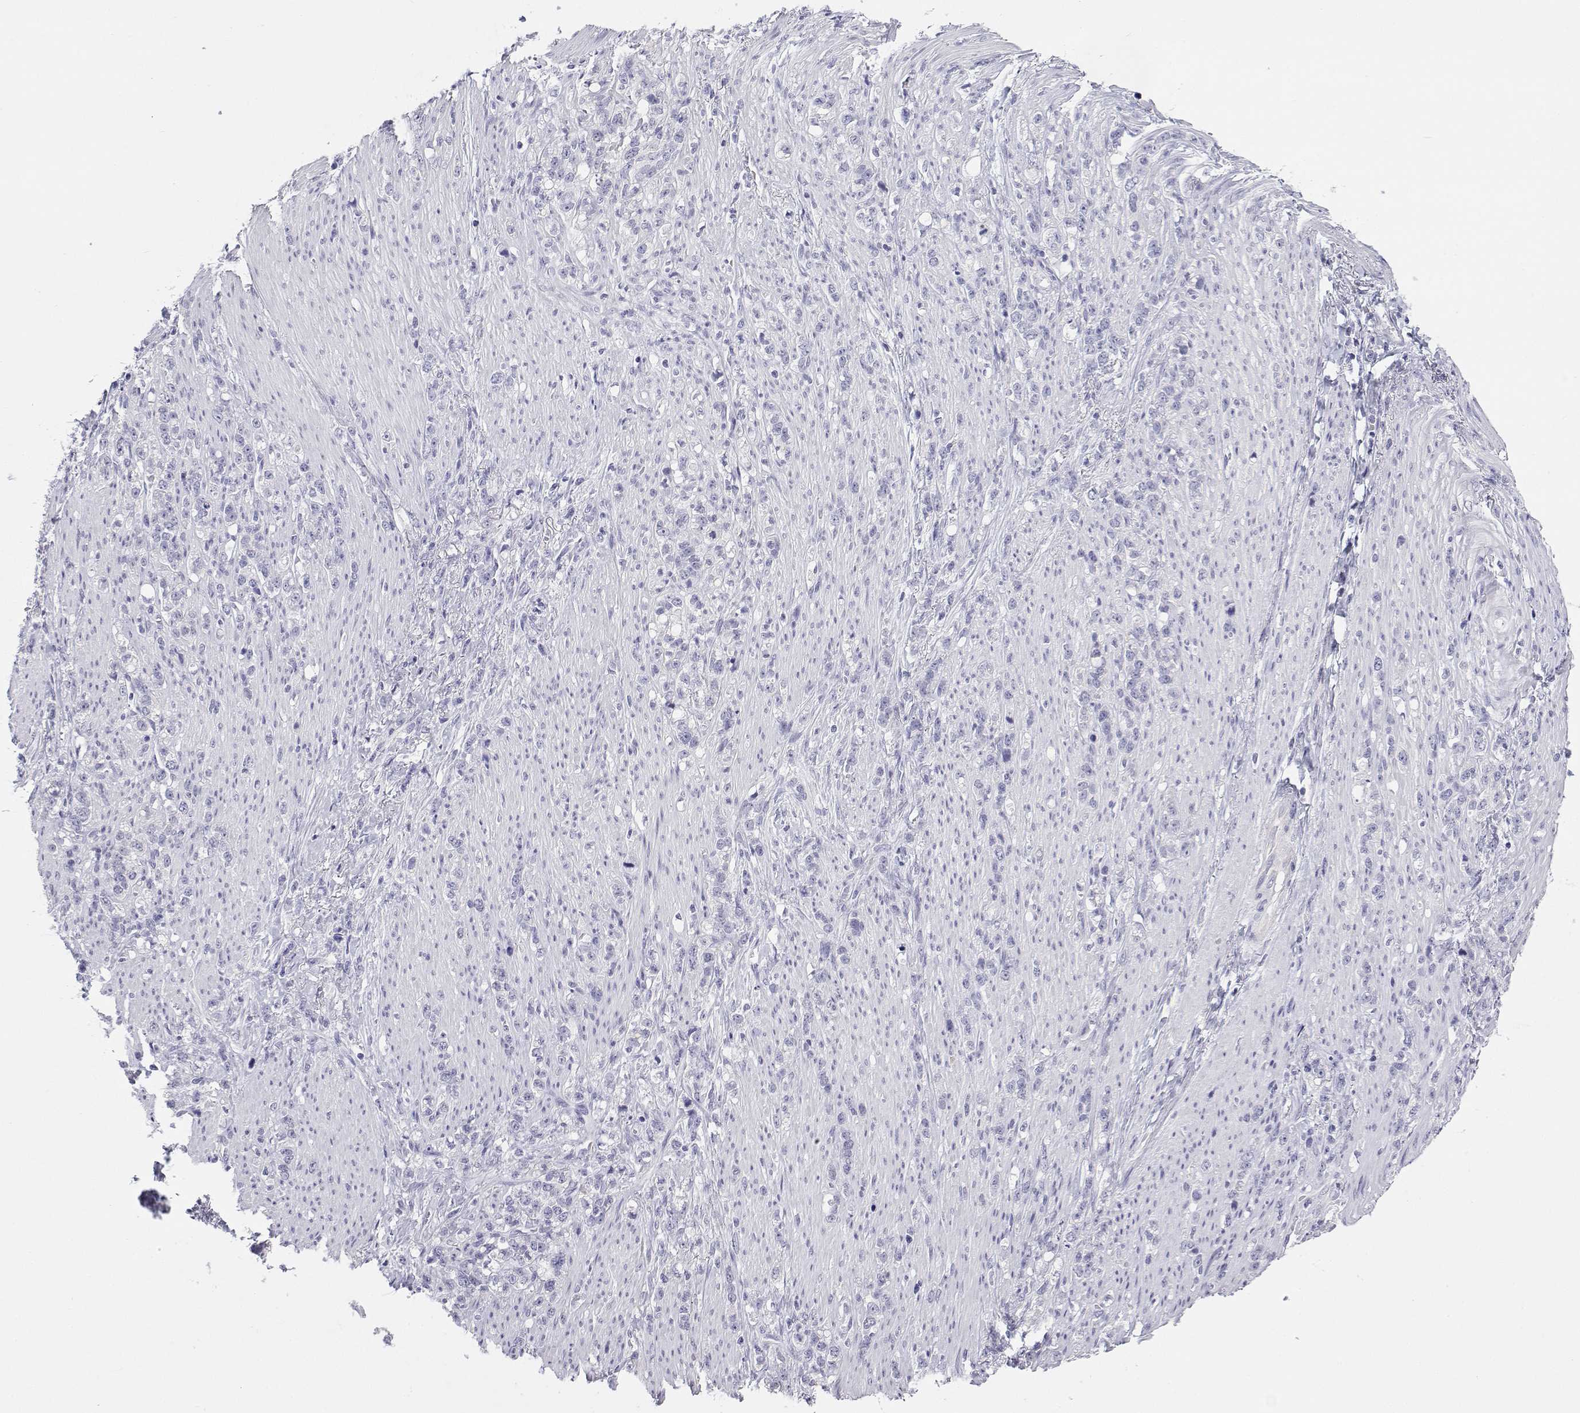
{"staining": {"intensity": "negative", "quantity": "none", "location": "none"}, "tissue": "stomach cancer", "cell_type": "Tumor cells", "image_type": "cancer", "snomed": [{"axis": "morphology", "description": "Adenocarcinoma, NOS"}, {"axis": "topography", "description": "Stomach, lower"}], "caption": "Immunohistochemical staining of stomach cancer reveals no significant positivity in tumor cells. The staining is performed using DAB brown chromogen with nuclei counter-stained in using hematoxylin.", "gene": "BHMT", "patient": {"sex": "male", "age": 88}}